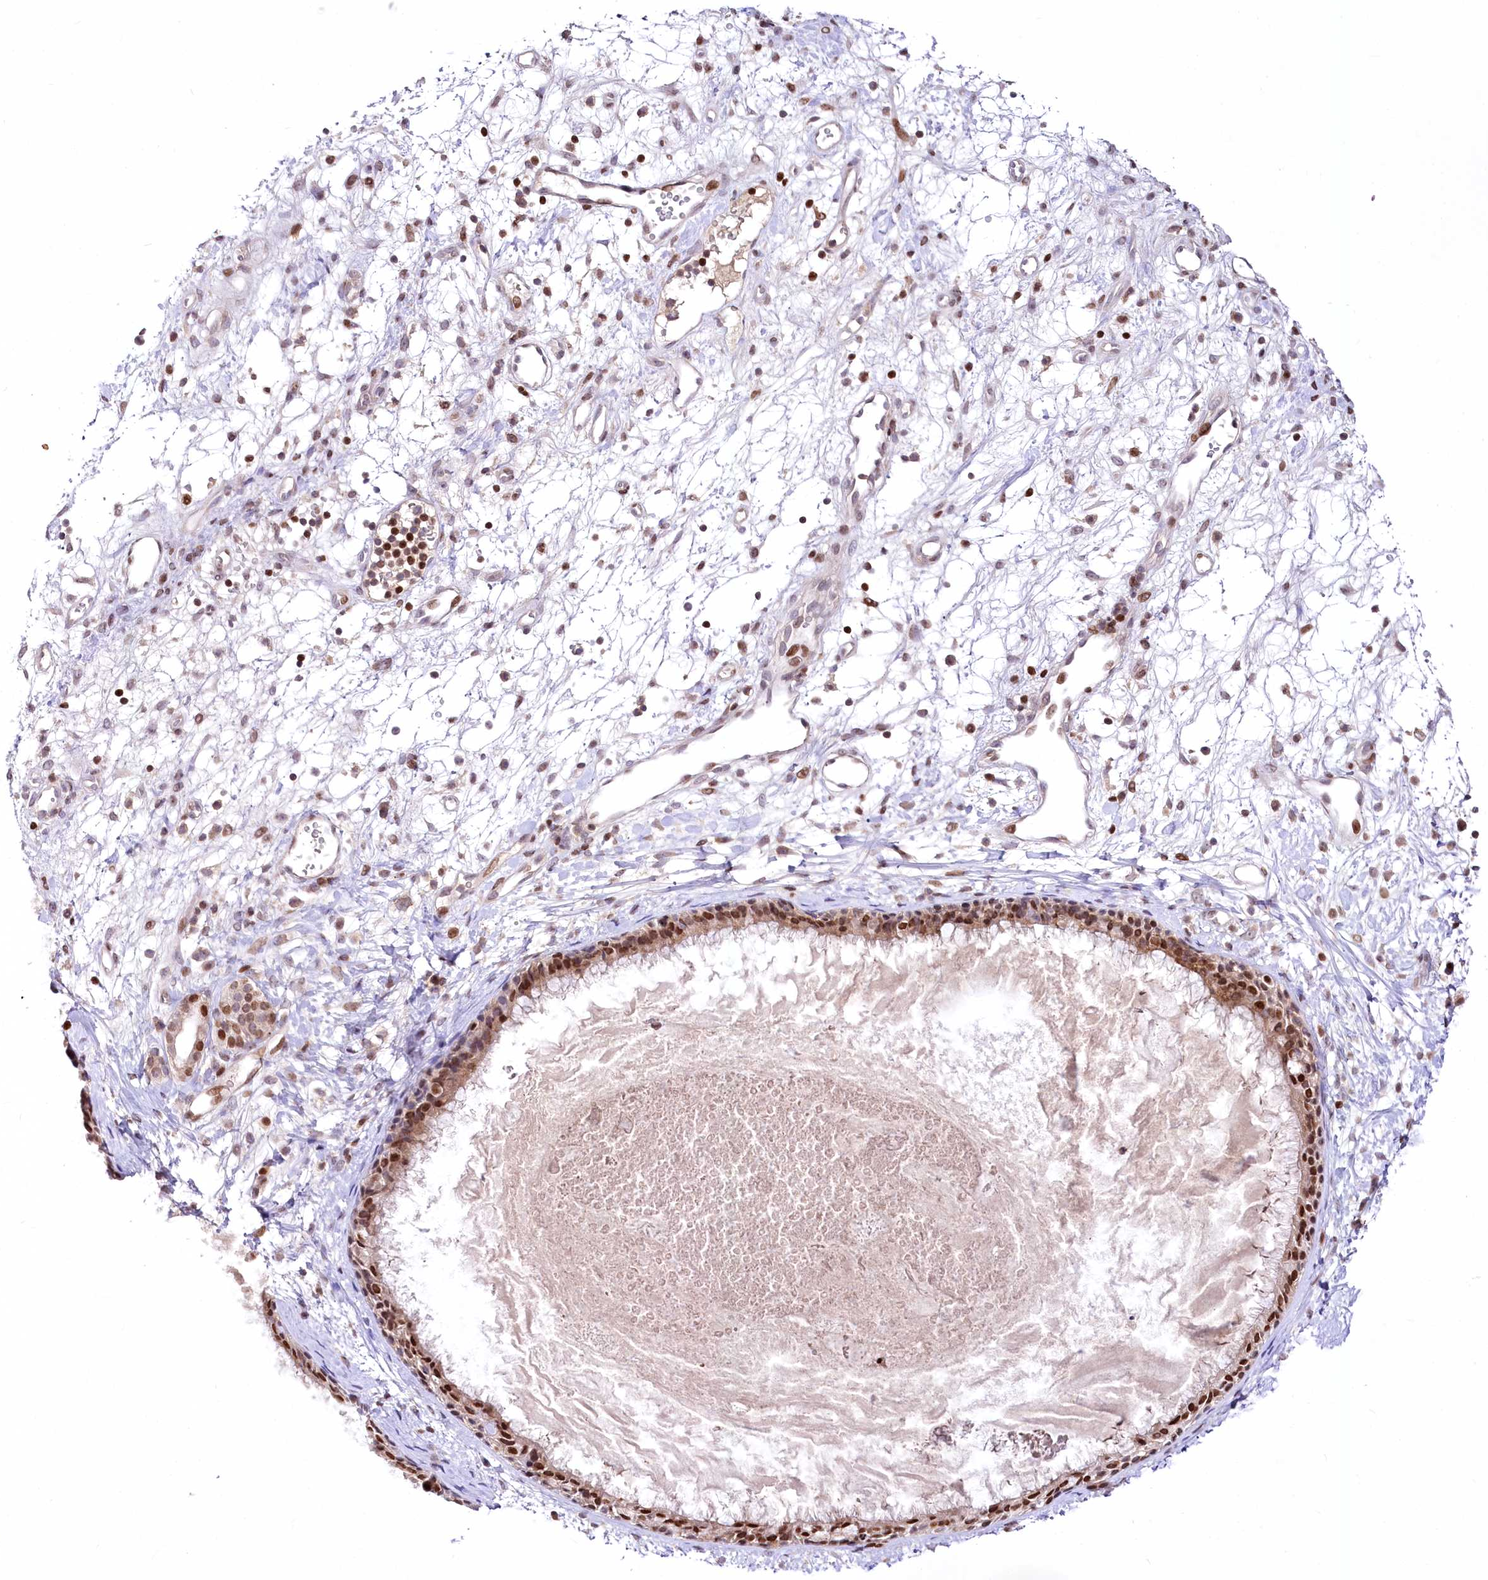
{"staining": {"intensity": "strong", "quantity": ">75%", "location": "nuclear"}, "tissue": "nasopharynx", "cell_type": "Respiratory epithelial cells", "image_type": "normal", "snomed": [{"axis": "morphology", "description": "Normal tissue, NOS"}, {"axis": "topography", "description": "Nasopharynx"}], "caption": "Nasopharynx stained with DAB IHC demonstrates high levels of strong nuclear staining in about >75% of respiratory epithelial cells. The protein of interest is stained brown, and the nuclei are stained in blue (DAB (3,3'-diaminobenzidine) IHC with brightfield microscopy, high magnification).", "gene": "ZFYVE27", "patient": {"sex": "male", "age": 22}}